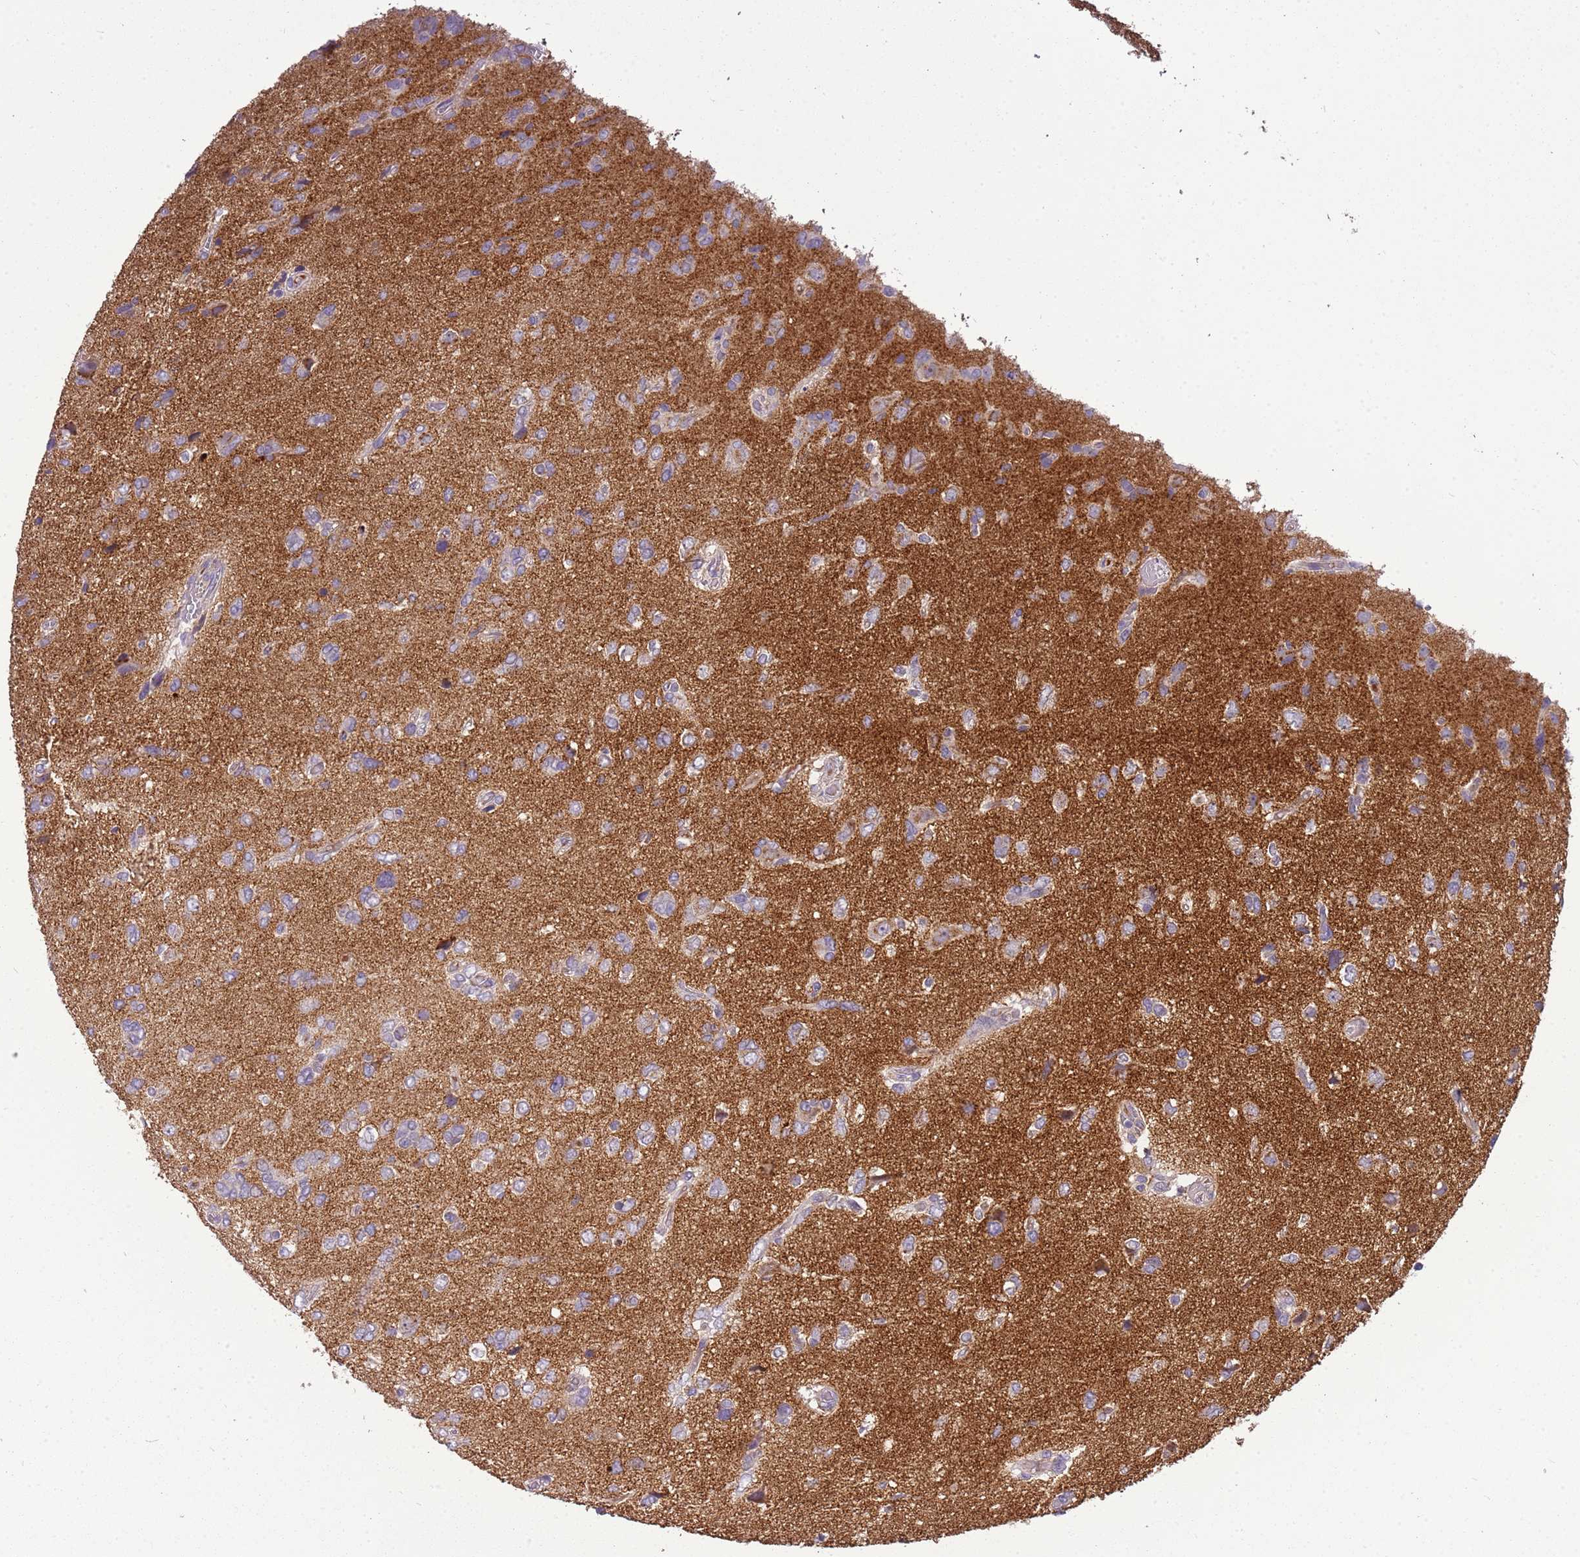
{"staining": {"intensity": "weak", "quantity": "<25%", "location": "cytoplasmic/membranous"}, "tissue": "glioma", "cell_type": "Tumor cells", "image_type": "cancer", "snomed": [{"axis": "morphology", "description": "Glioma, malignant, High grade"}, {"axis": "topography", "description": "Brain"}], "caption": "Micrograph shows no protein staining in tumor cells of high-grade glioma (malignant) tissue. (Immunohistochemistry (ihc), brightfield microscopy, high magnification).", "gene": "SCAMP5", "patient": {"sex": "female", "age": 59}}